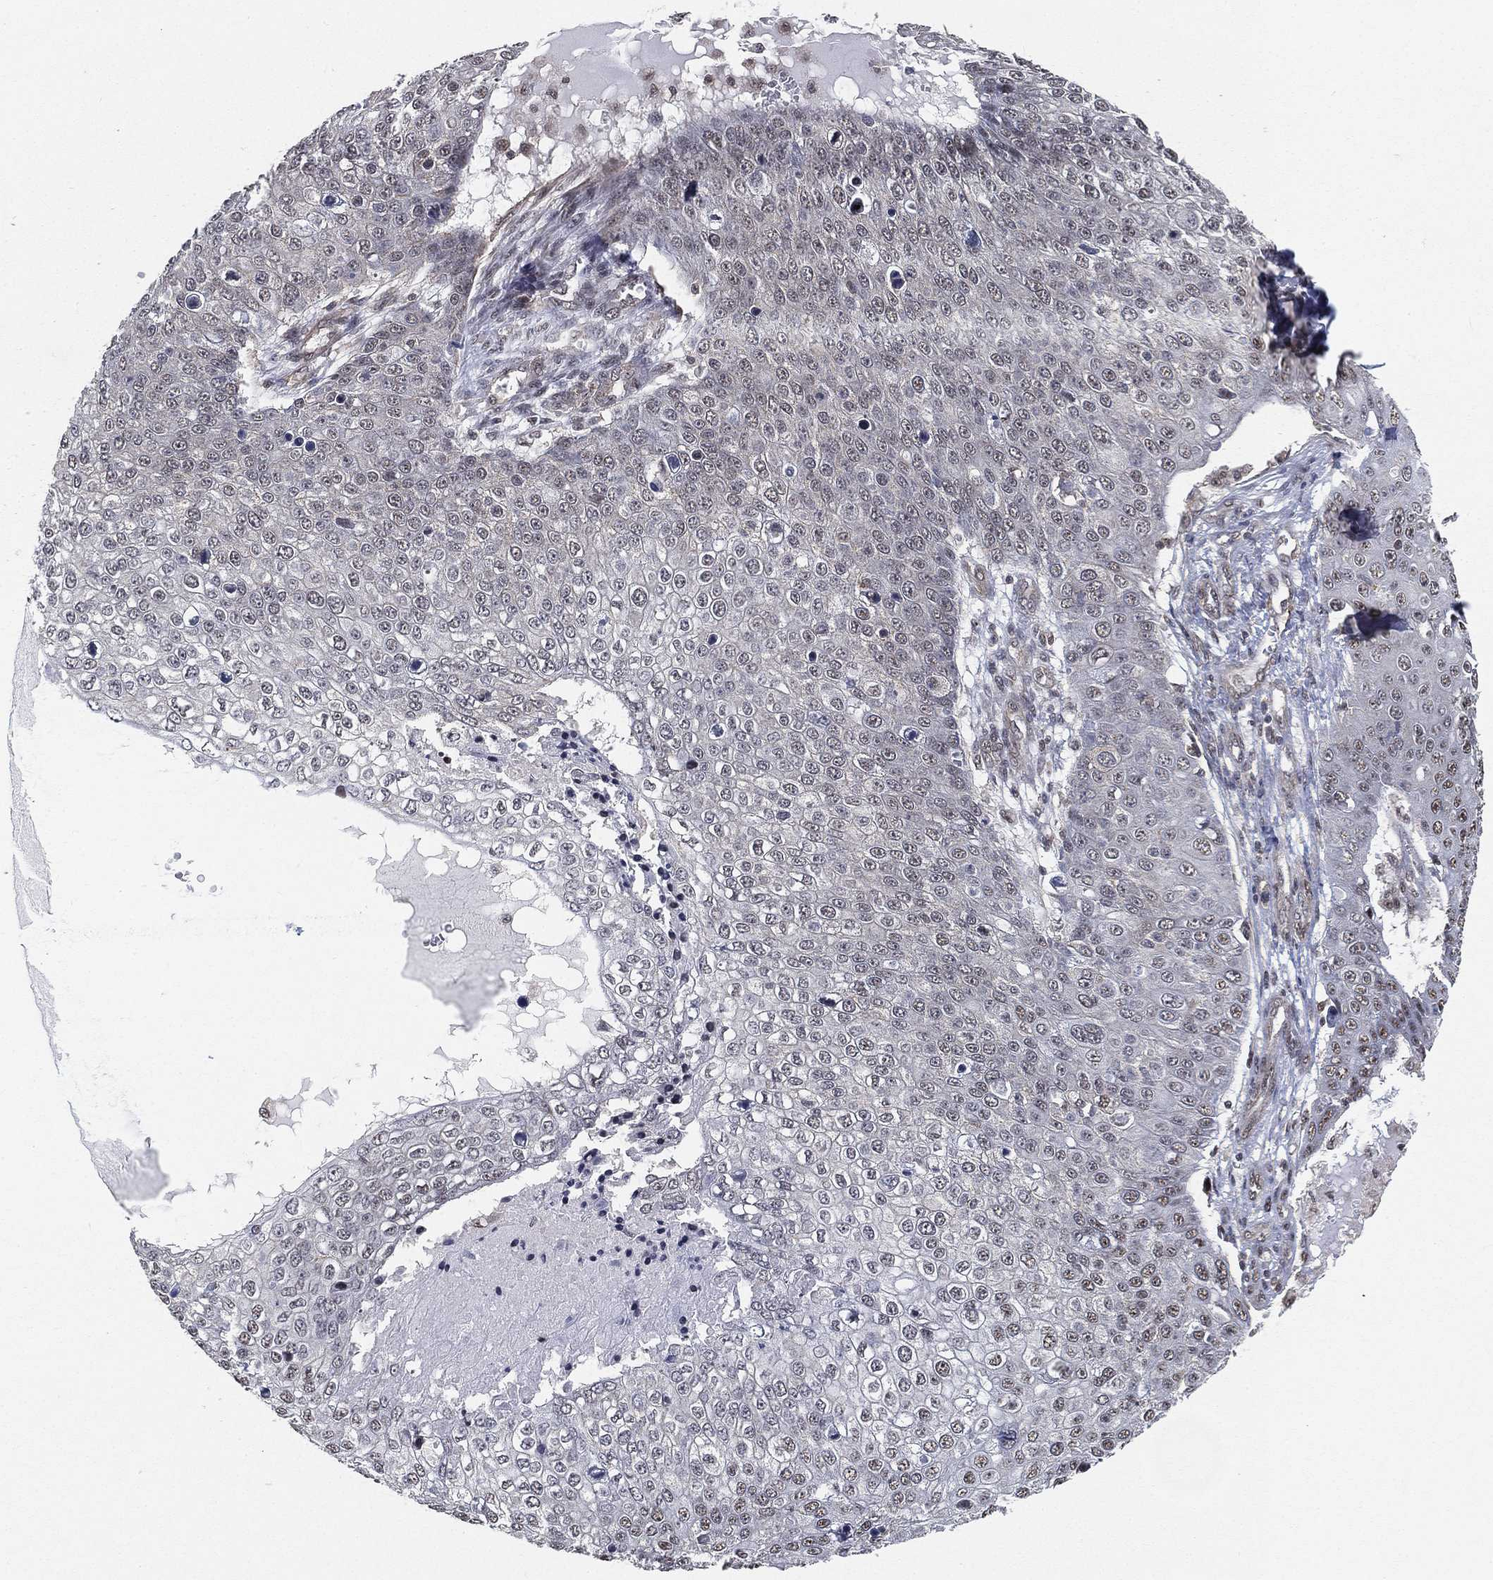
{"staining": {"intensity": "moderate", "quantity": "<25%", "location": "nuclear"}, "tissue": "skin cancer", "cell_type": "Tumor cells", "image_type": "cancer", "snomed": [{"axis": "morphology", "description": "Squamous cell carcinoma, NOS"}, {"axis": "topography", "description": "Skin"}], "caption": "IHC photomicrograph of neoplastic tissue: human squamous cell carcinoma (skin) stained using immunohistochemistry (IHC) displays low levels of moderate protein expression localized specifically in the nuclear of tumor cells, appearing as a nuclear brown color.", "gene": "RSRC2", "patient": {"sex": "male", "age": 71}}